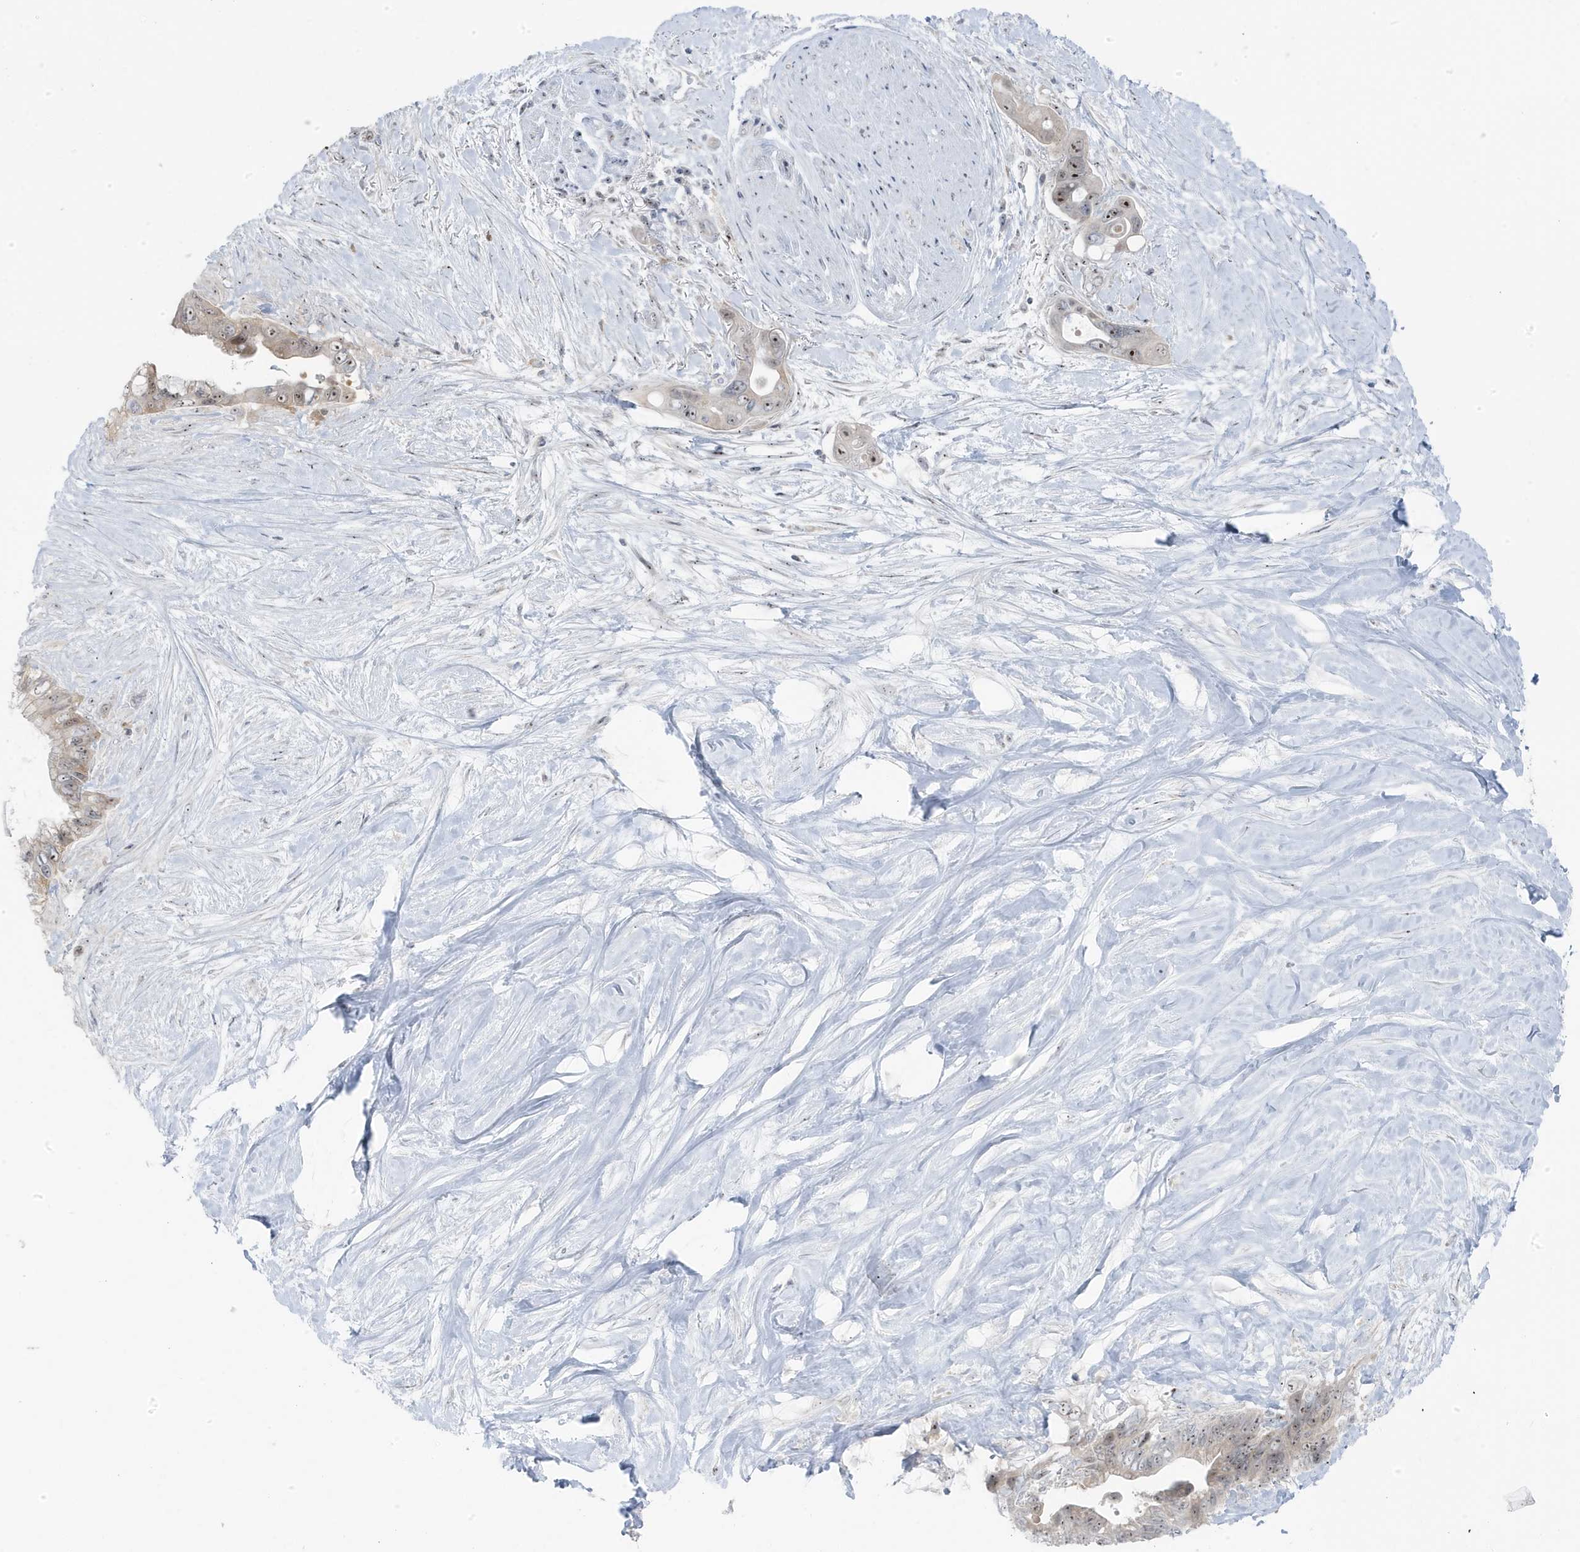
{"staining": {"intensity": "moderate", "quantity": "<25%", "location": "nuclear"}, "tissue": "pancreatic cancer", "cell_type": "Tumor cells", "image_type": "cancer", "snomed": [{"axis": "morphology", "description": "Adenocarcinoma, NOS"}, {"axis": "topography", "description": "Pancreas"}], "caption": "Tumor cells demonstrate moderate nuclear positivity in about <25% of cells in pancreatic adenocarcinoma. (DAB = brown stain, brightfield microscopy at high magnification).", "gene": "TSEN15", "patient": {"sex": "female", "age": 72}}